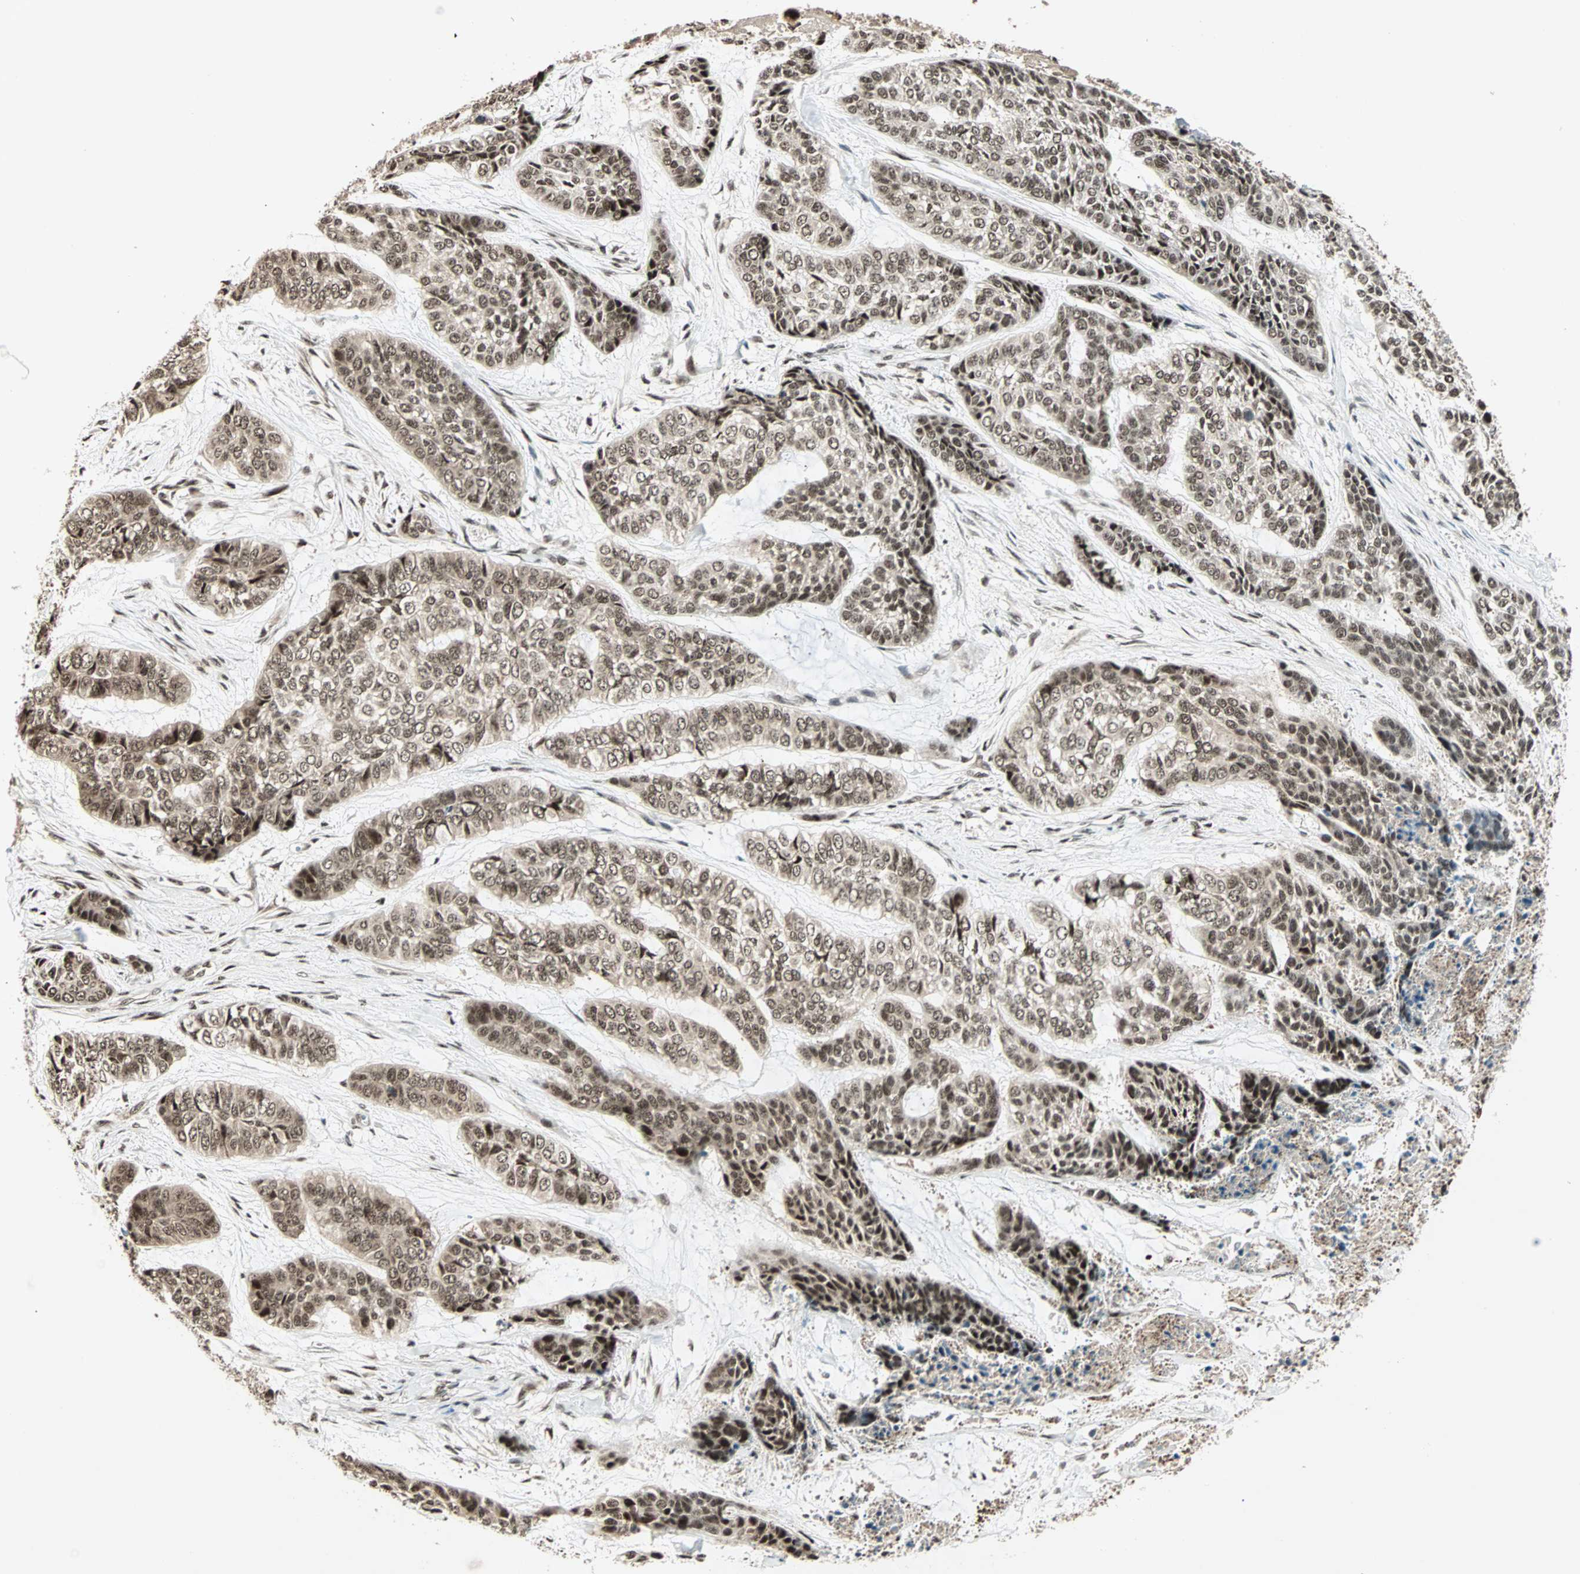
{"staining": {"intensity": "moderate", "quantity": ">75%", "location": "cytoplasmic/membranous,nuclear"}, "tissue": "skin cancer", "cell_type": "Tumor cells", "image_type": "cancer", "snomed": [{"axis": "morphology", "description": "Basal cell carcinoma"}, {"axis": "topography", "description": "Skin"}], "caption": "Tumor cells exhibit medium levels of moderate cytoplasmic/membranous and nuclear positivity in about >75% of cells in human basal cell carcinoma (skin).", "gene": "ZNF44", "patient": {"sex": "female", "age": 64}}